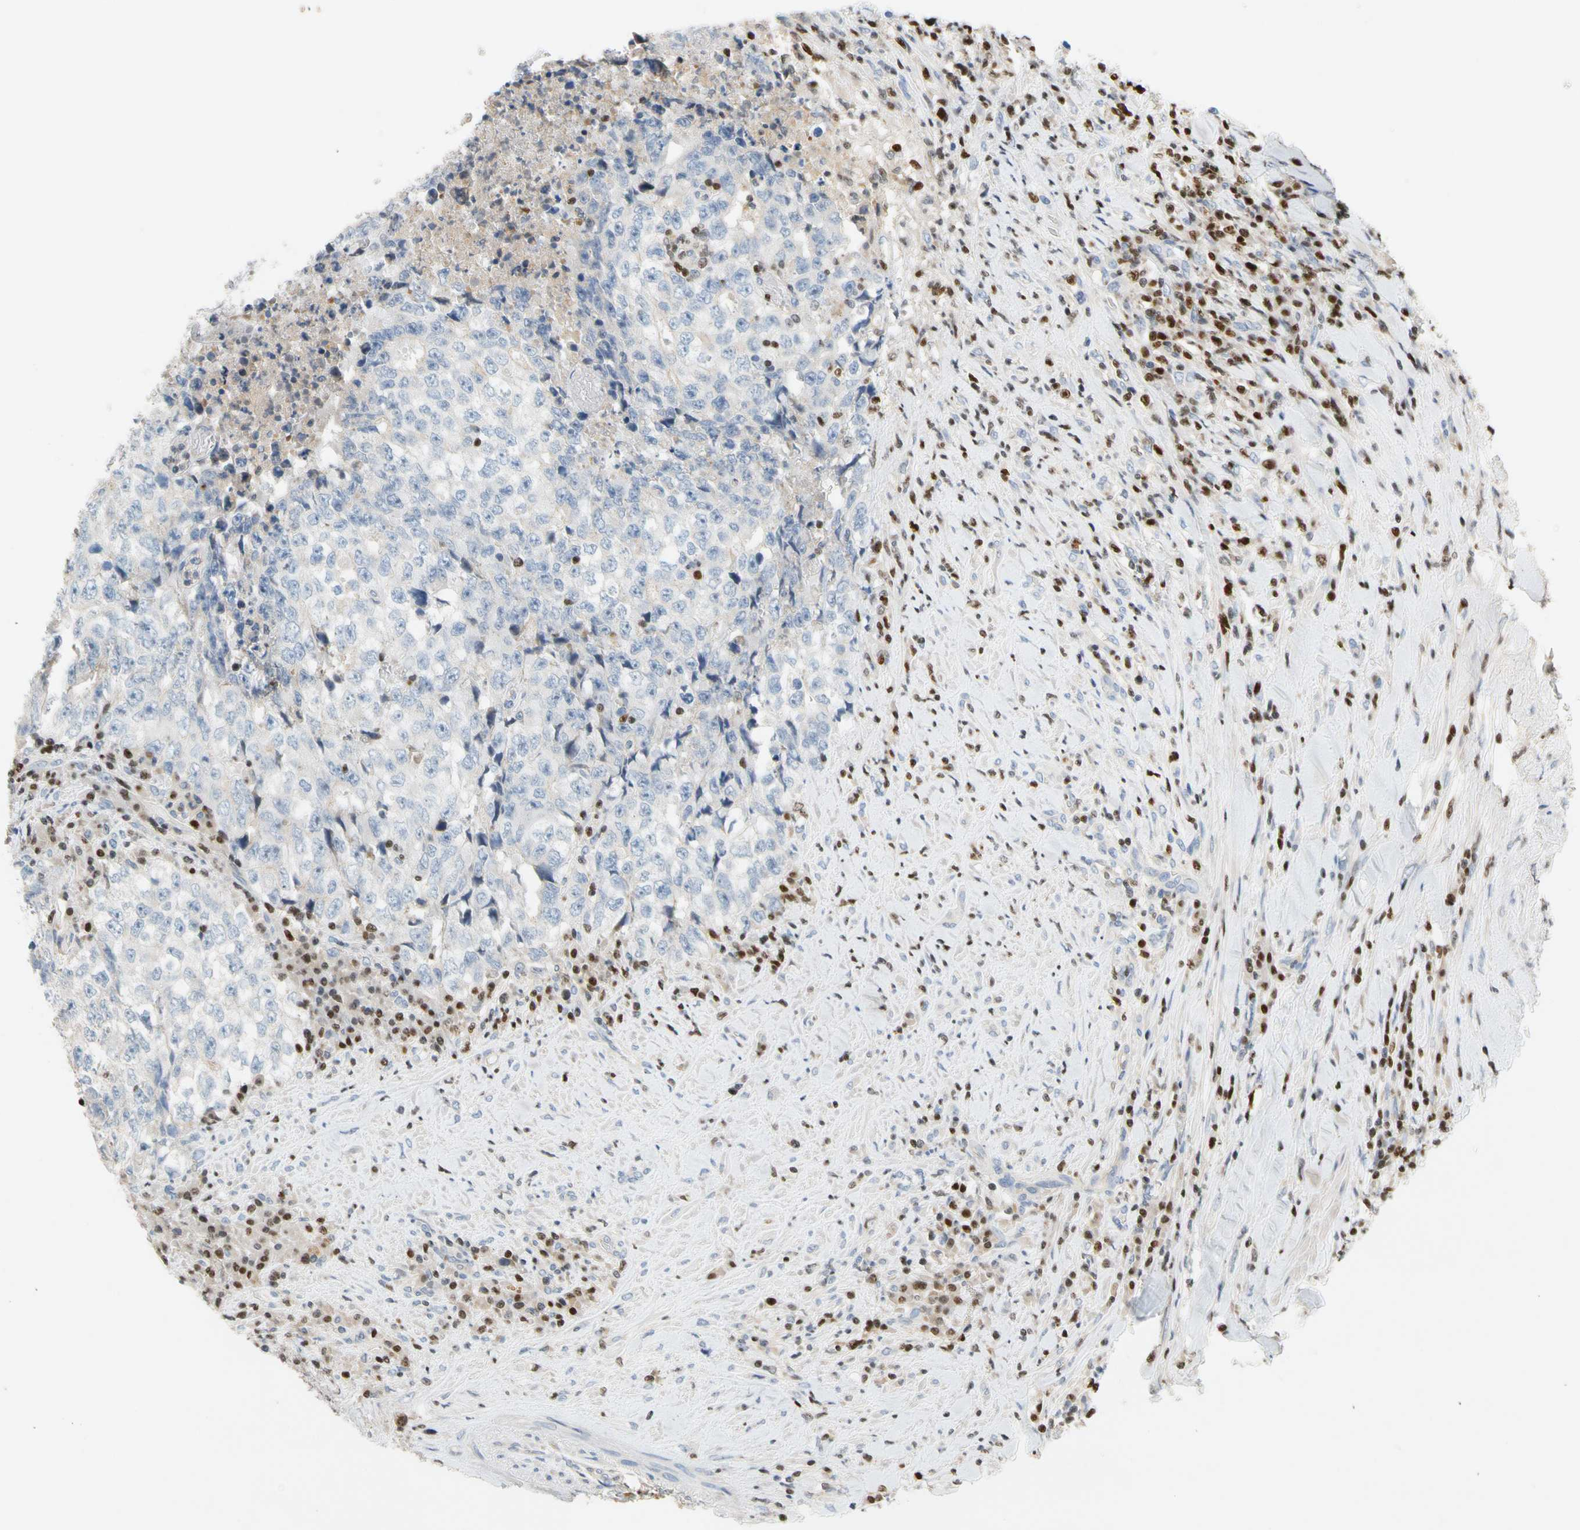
{"staining": {"intensity": "negative", "quantity": "none", "location": "none"}, "tissue": "testis cancer", "cell_type": "Tumor cells", "image_type": "cancer", "snomed": [{"axis": "morphology", "description": "Necrosis, NOS"}, {"axis": "morphology", "description": "Carcinoma, Embryonal, NOS"}, {"axis": "topography", "description": "Testis"}], "caption": "Micrograph shows no significant protein positivity in tumor cells of testis cancer. (Stains: DAB (3,3'-diaminobenzidine) immunohistochemistry (IHC) with hematoxylin counter stain, Microscopy: brightfield microscopy at high magnification).", "gene": "SP140", "patient": {"sex": "male", "age": 19}}